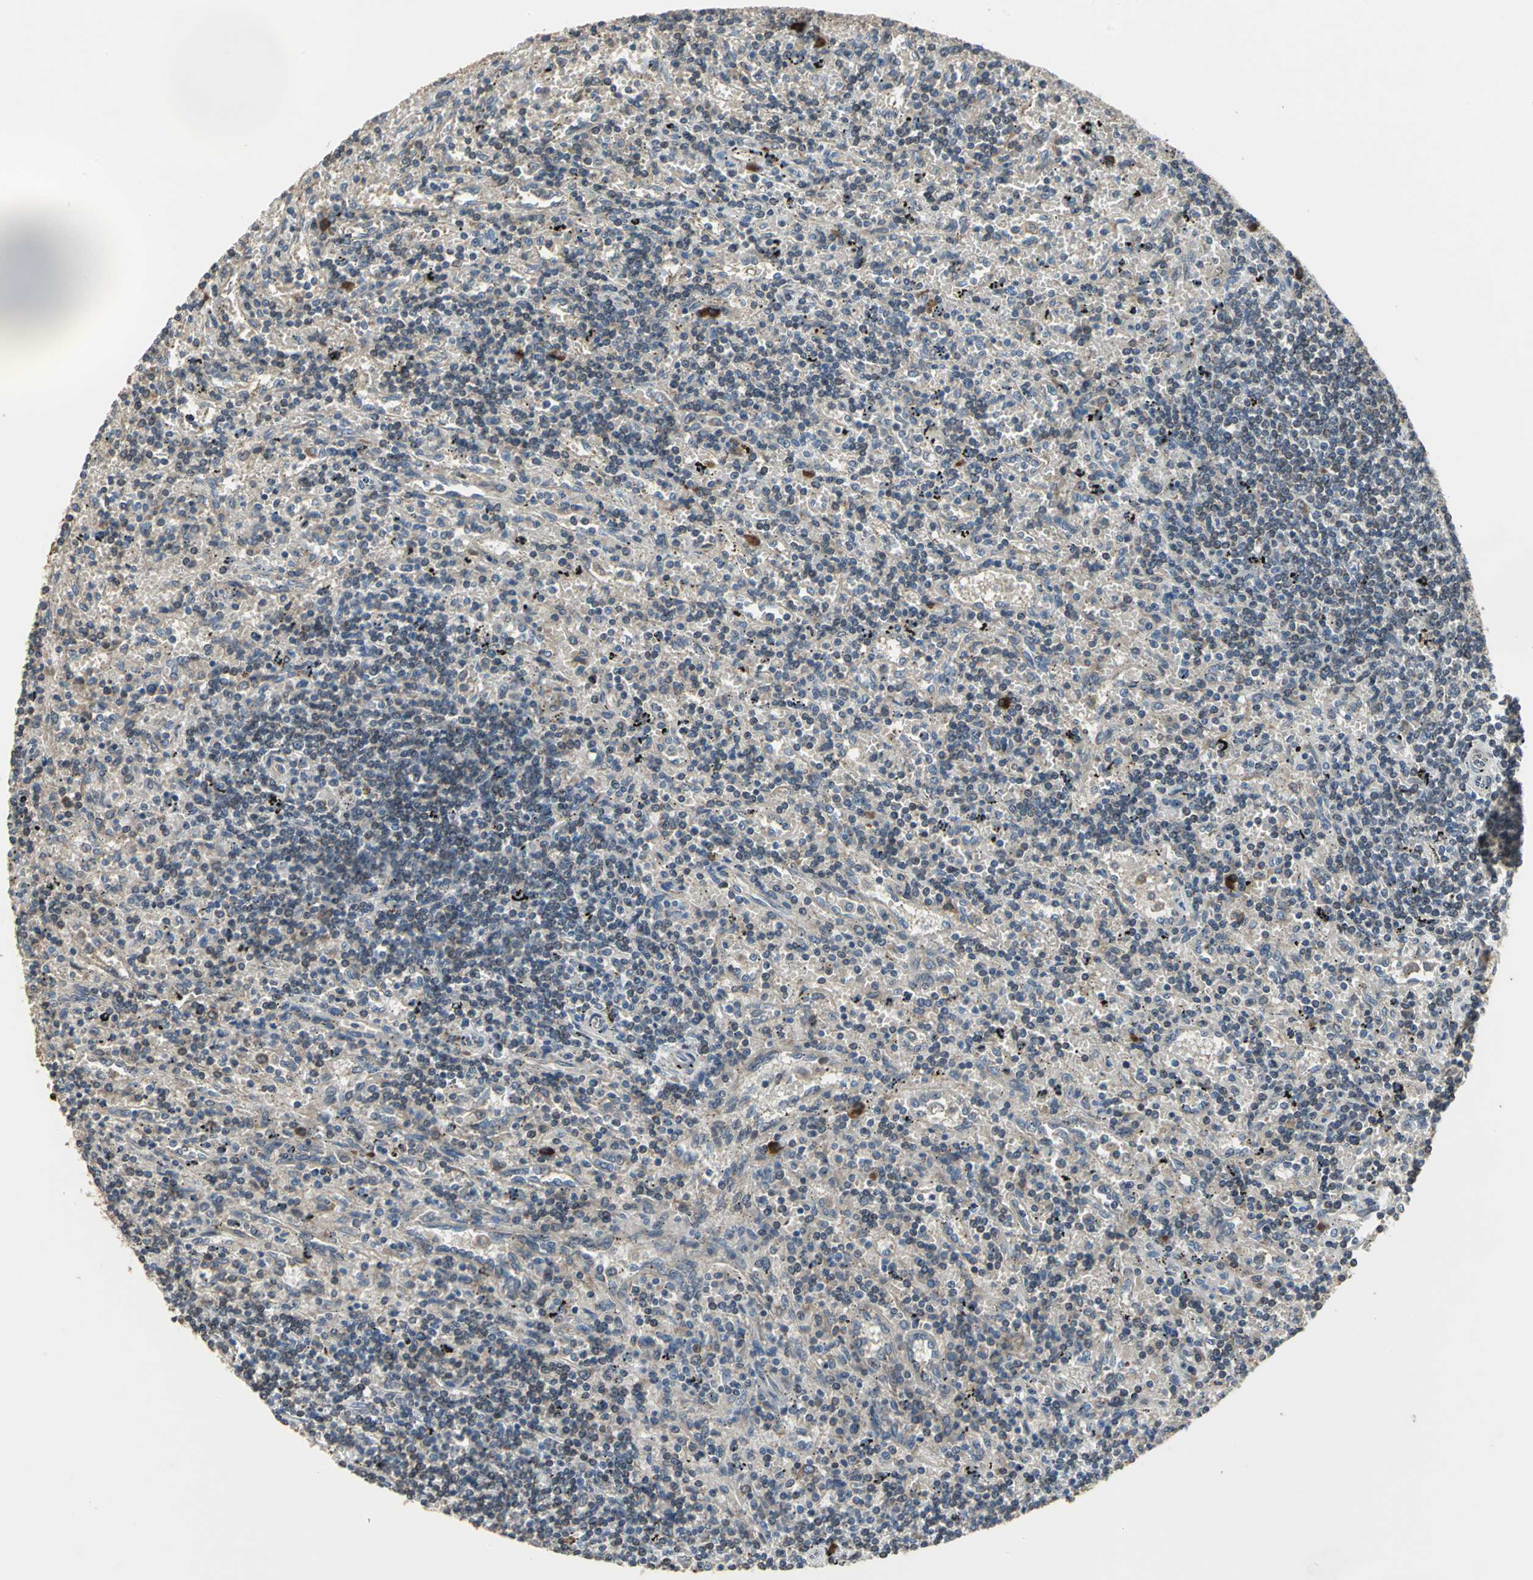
{"staining": {"intensity": "weak", "quantity": "25%-75%", "location": "cytoplasmic/membranous"}, "tissue": "lymphoma", "cell_type": "Tumor cells", "image_type": "cancer", "snomed": [{"axis": "morphology", "description": "Malignant lymphoma, non-Hodgkin's type, Low grade"}, {"axis": "topography", "description": "Spleen"}], "caption": "The immunohistochemical stain highlights weak cytoplasmic/membranous positivity in tumor cells of lymphoma tissue.", "gene": "SYVN1", "patient": {"sex": "male", "age": 76}}